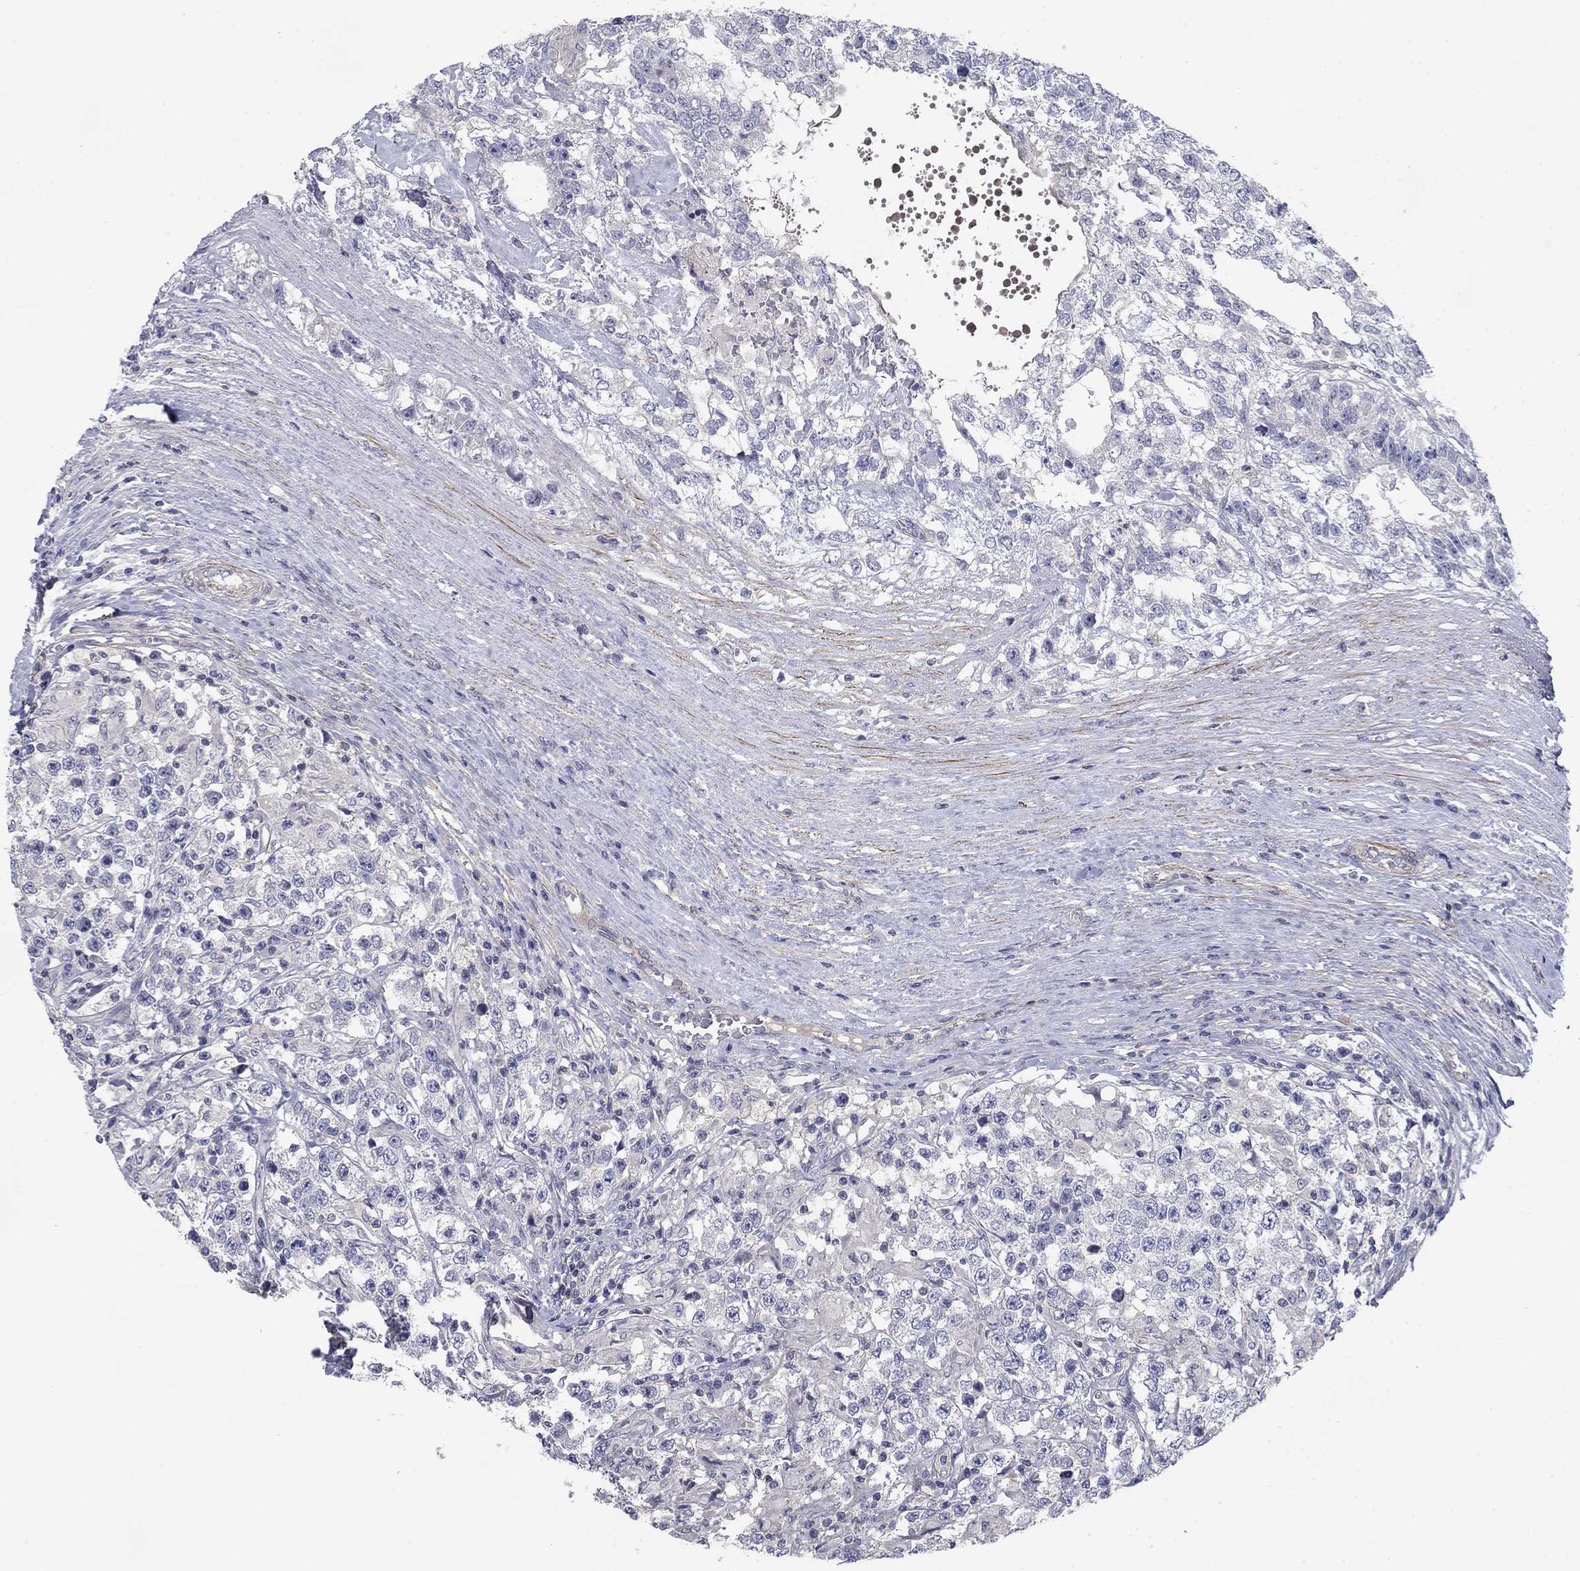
{"staining": {"intensity": "negative", "quantity": "none", "location": "none"}, "tissue": "testis cancer", "cell_type": "Tumor cells", "image_type": "cancer", "snomed": [{"axis": "morphology", "description": "Seminoma, NOS"}, {"axis": "morphology", "description": "Carcinoma, Embryonal, NOS"}, {"axis": "topography", "description": "Testis"}], "caption": "Testis cancer was stained to show a protein in brown. There is no significant staining in tumor cells. The staining was performed using DAB to visualize the protein expression in brown, while the nuclei were stained in blue with hematoxylin (Magnification: 20x).", "gene": "GRK7", "patient": {"sex": "male", "age": 41}}